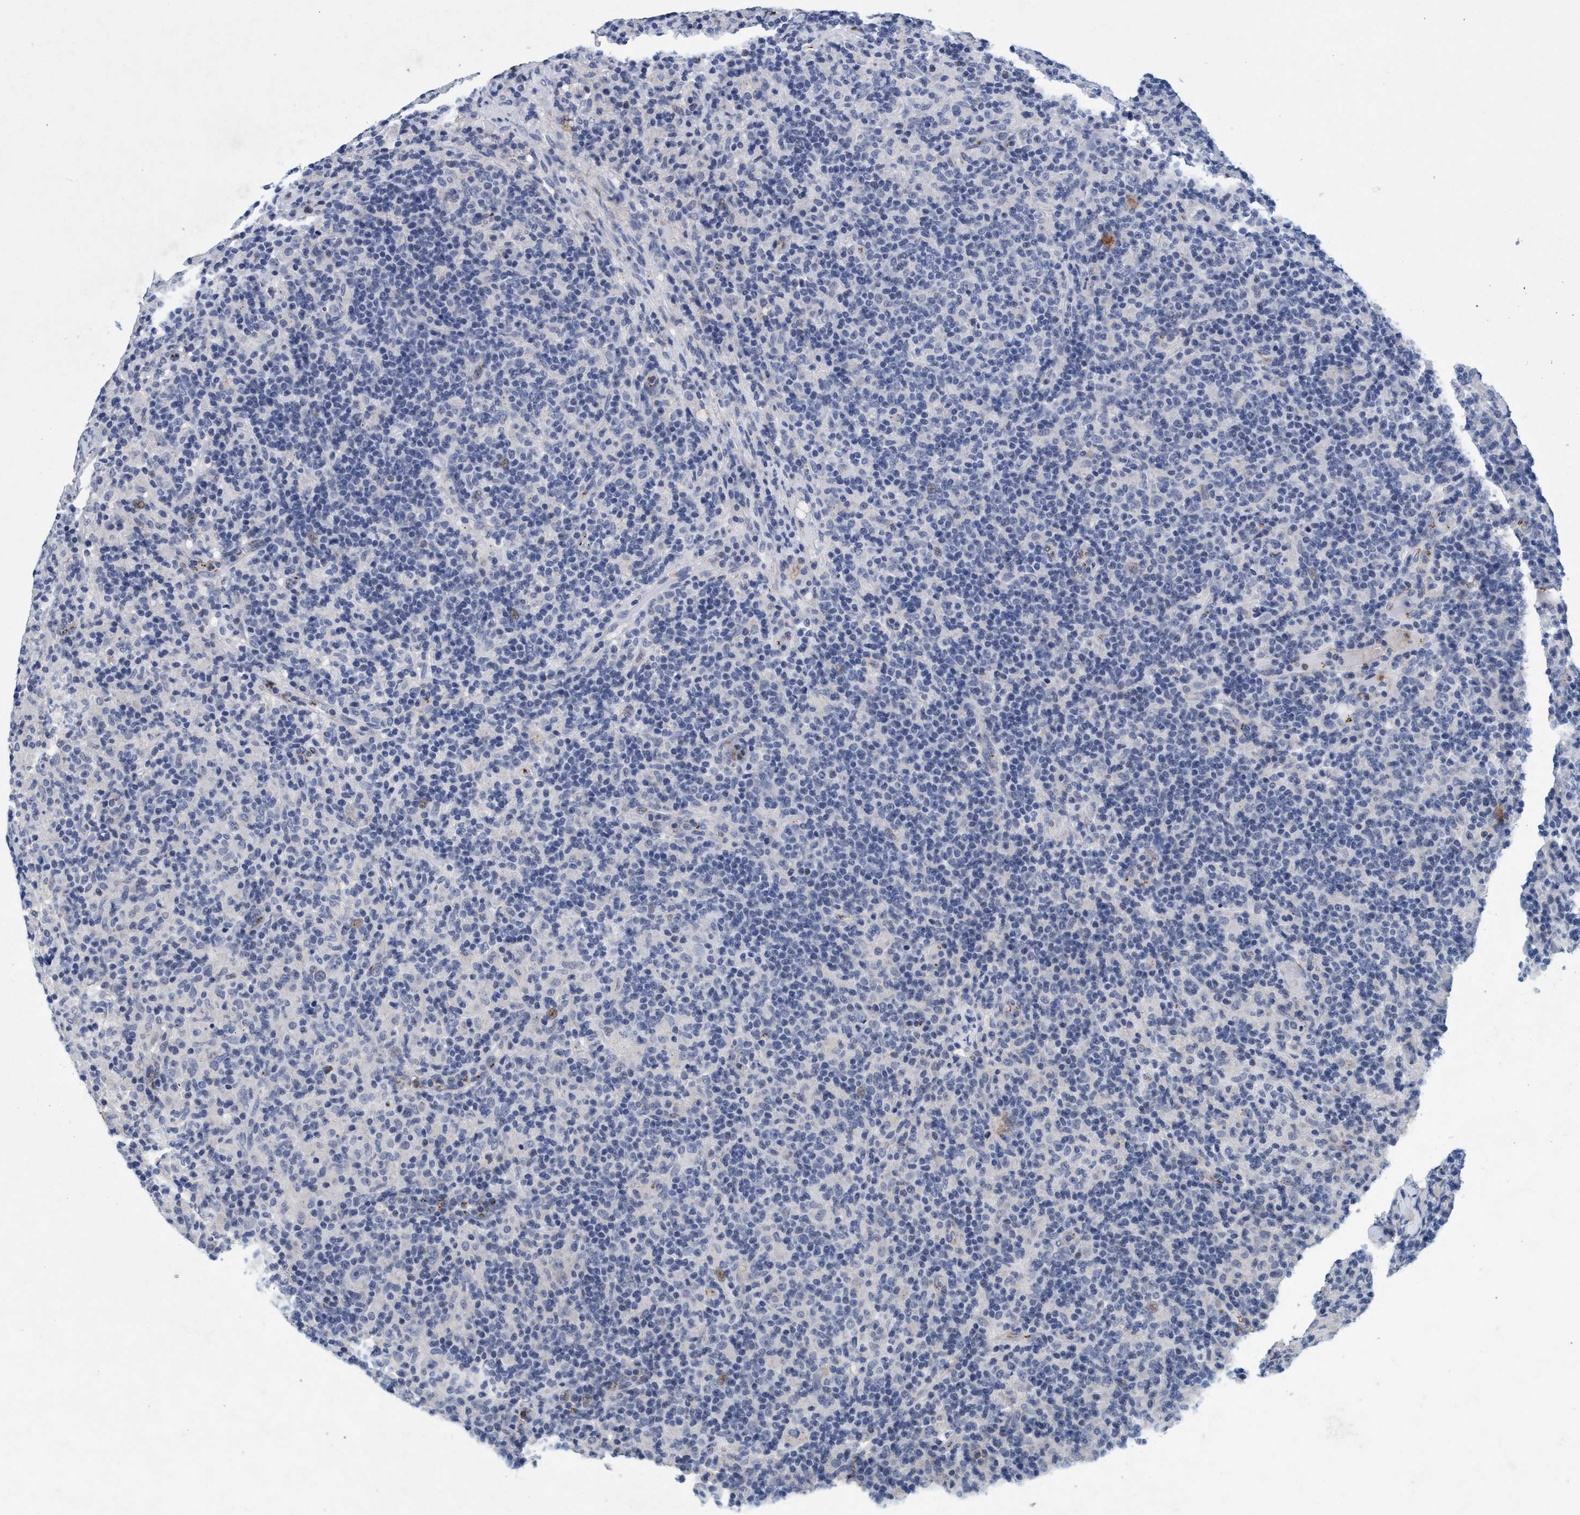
{"staining": {"intensity": "negative", "quantity": "none", "location": "none"}, "tissue": "lymphoma", "cell_type": "Tumor cells", "image_type": "cancer", "snomed": [{"axis": "morphology", "description": "Hodgkin's disease, NOS"}, {"axis": "topography", "description": "Lymph node"}], "caption": "Tumor cells are negative for protein expression in human lymphoma.", "gene": "GRB14", "patient": {"sex": "male", "age": 70}}